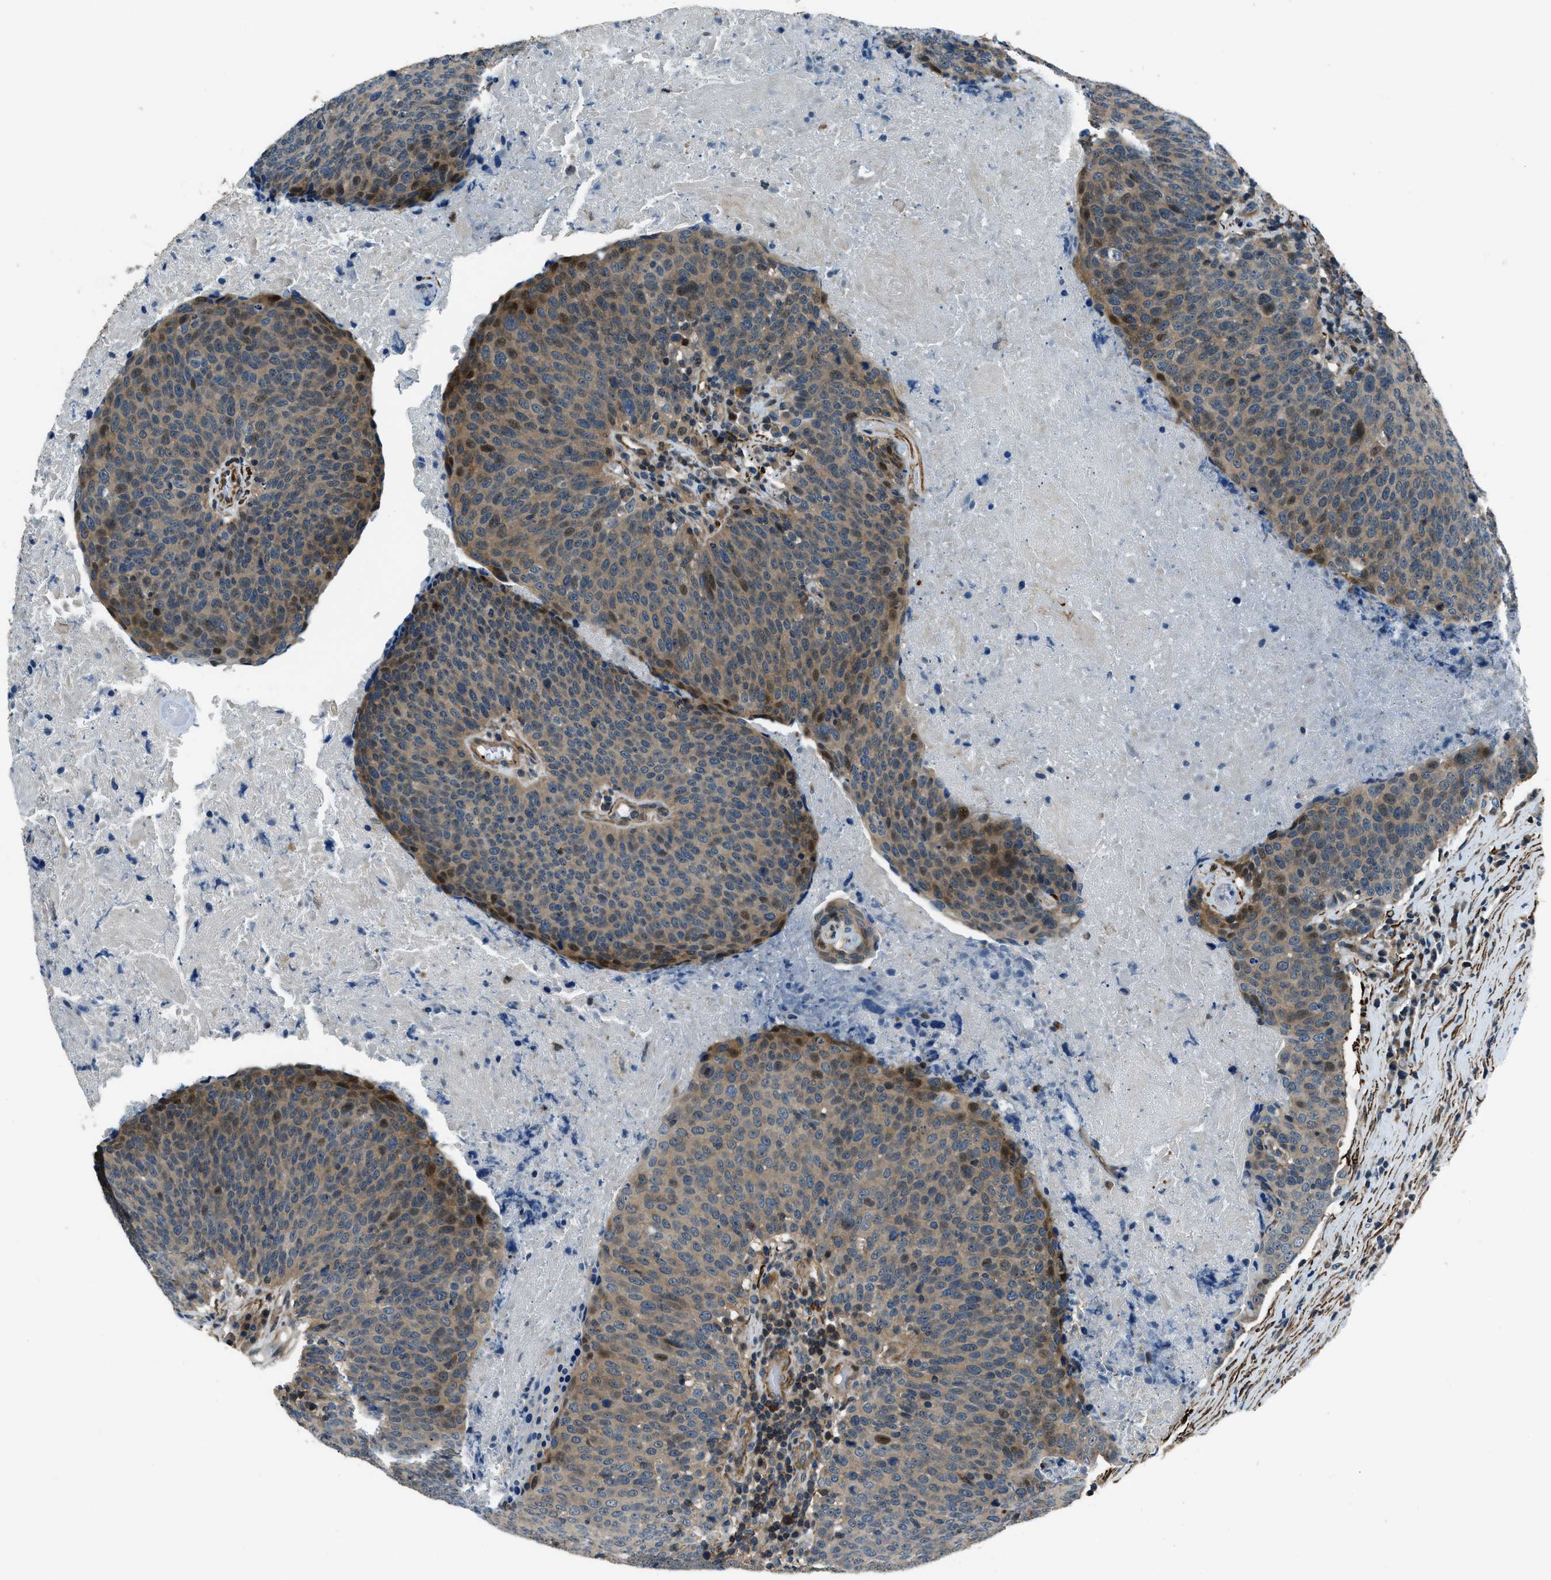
{"staining": {"intensity": "moderate", "quantity": ">75%", "location": "cytoplasmic/membranous,nuclear"}, "tissue": "head and neck cancer", "cell_type": "Tumor cells", "image_type": "cancer", "snomed": [{"axis": "morphology", "description": "Squamous cell carcinoma, NOS"}, {"axis": "morphology", "description": "Squamous cell carcinoma, metastatic, NOS"}, {"axis": "topography", "description": "Lymph node"}, {"axis": "topography", "description": "Head-Neck"}], "caption": "Immunohistochemical staining of metastatic squamous cell carcinoma (head and neck) shows medium levels of moderate cytoplasmic/membranous and nuclear protein expression in approximately >75% of tumor cells. The staining was performed using DAB (3,3'-diaminobenzidine) to visualize the protein expression in brown, while the nuclei were stained in blue with hematoxylin (Magnification: 20x).", "gene": "NUDCD3", "patient": {"sex": "male", "age": 62}}